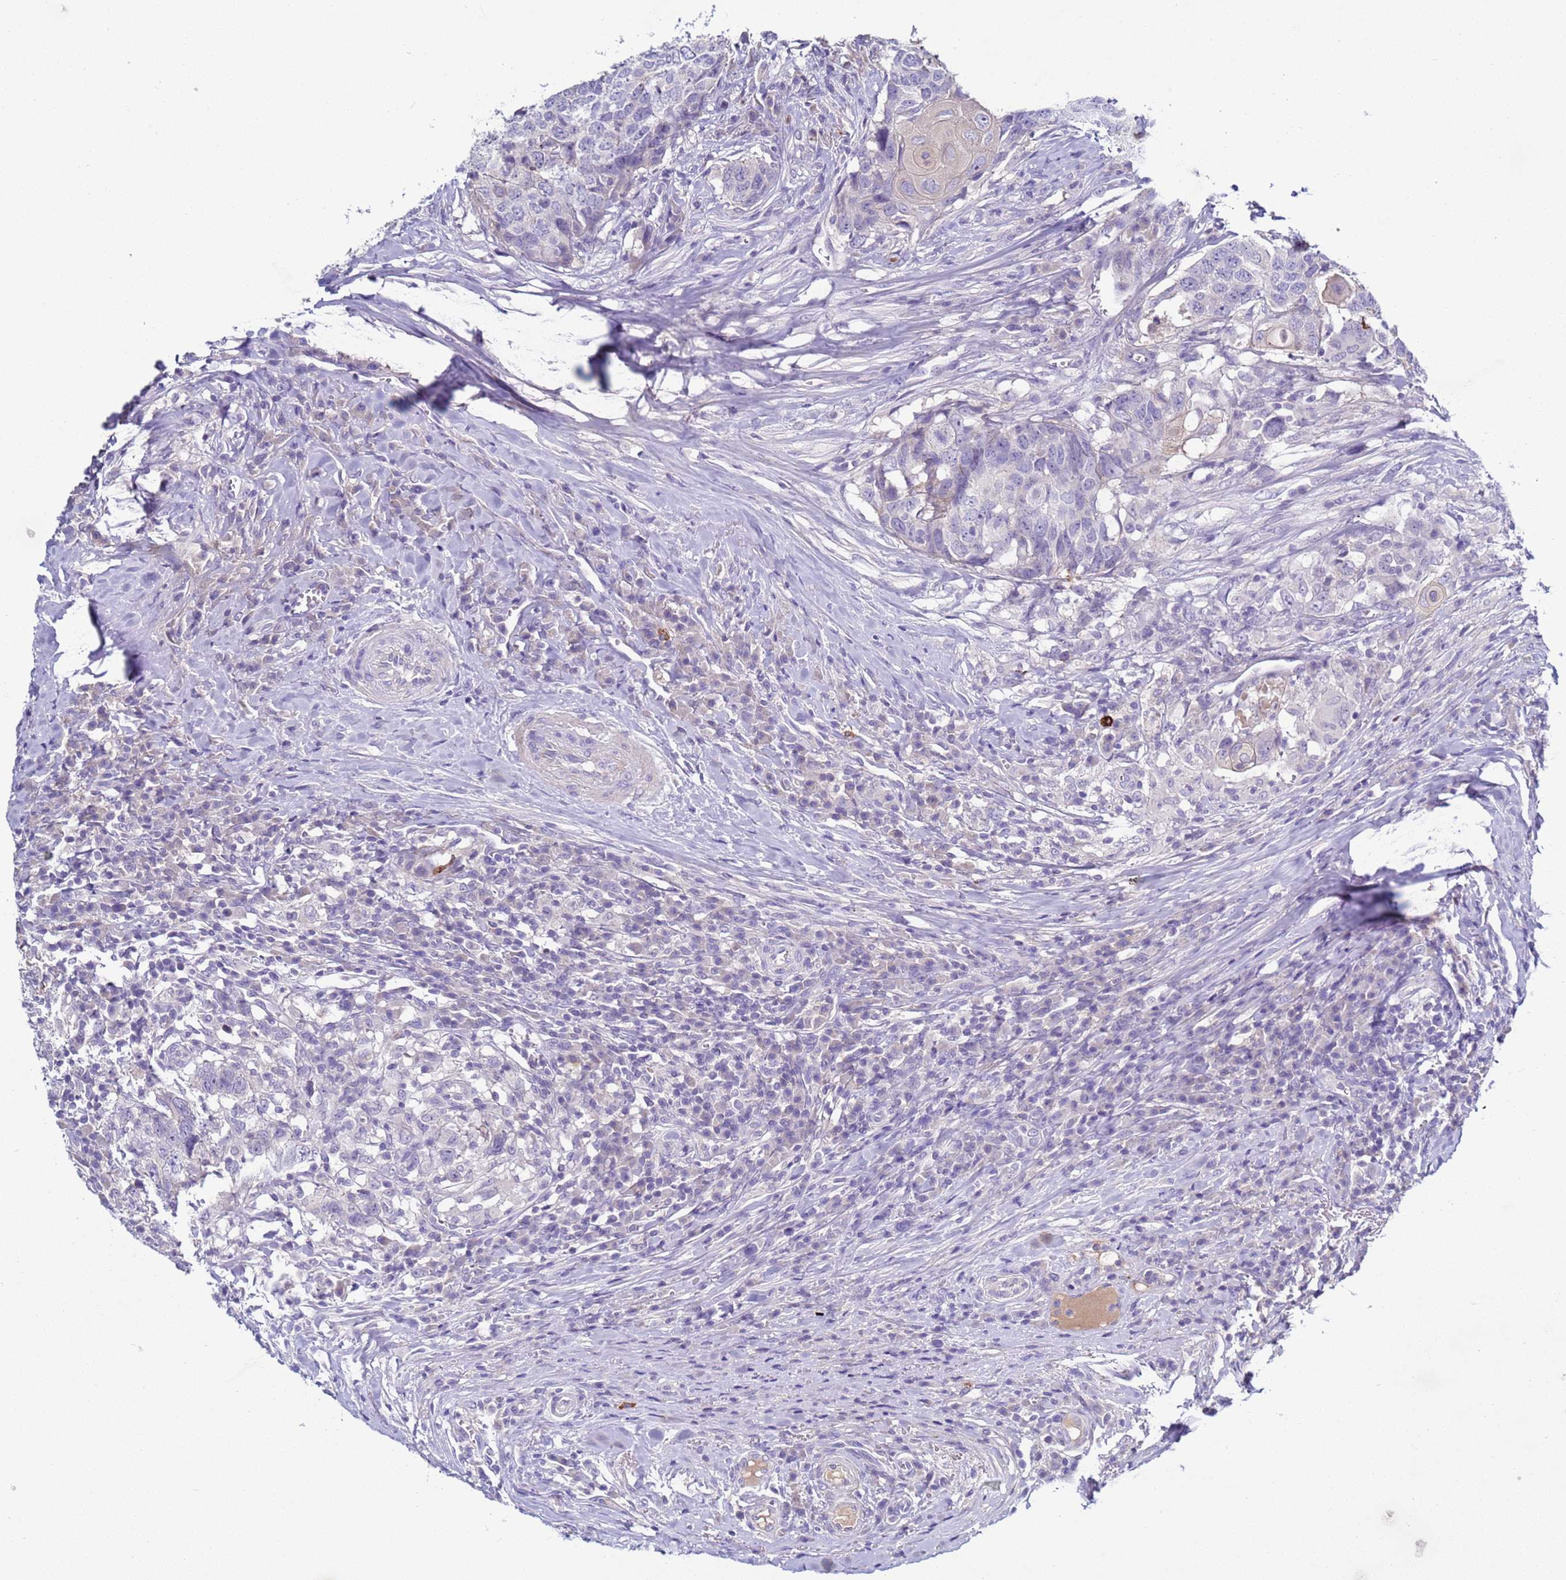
{"staining": {"intensity": "negative", "quantity": "none", "location": "none"}, "tissue": "head and neck cancer", "cell_type": "Tumor cells", "image_type": "cancer", "snomed": [{"axis": "morphology", "description": "Squamous cell carcinoma, NOS"}, {"axis": "topography", "description": "Head-Neck"}], "caption": "DAB (3,3'-diaminobenzidine) immunohistochemical staining of head and neck cancer (squamous cell carcinoma) exhibits no significant expression in tumor cells.", "gene": "TRIM51", "patient": {"sex": "male", "age": 66}}